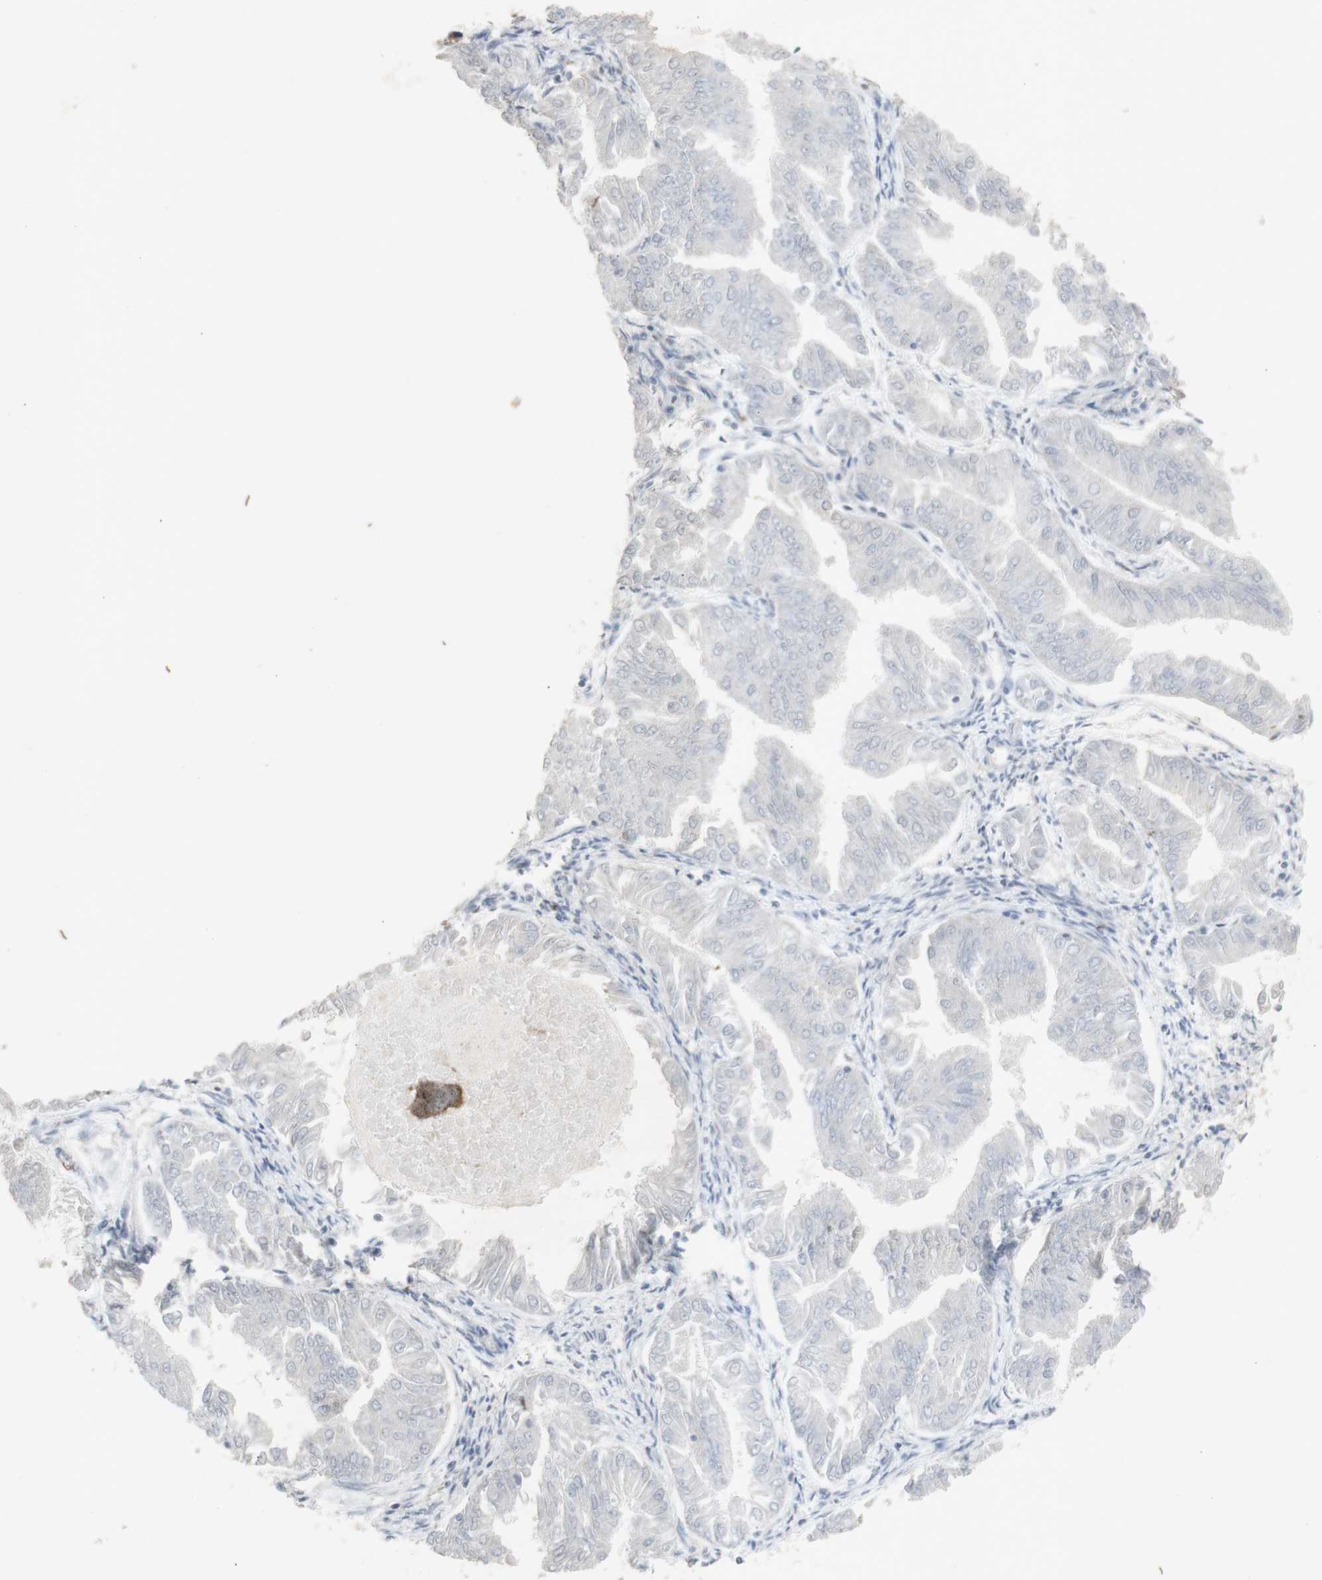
{"staining": {"intensity": "negative", "quantity": "none", "location": "none"}, "tissue": "endometrial cancer", "cell_type": "Tumor cells", "image_type": "cancer", "snomed": [{"axis": "morphology", "description": "Adenocarcinoma, NOS"}, {"axis": "topography", "description": "Endometrium"}], "caption": "Immunohistochemistry (IHC) photomicrograph of endometrial cancer stained for a protein (brown), which displays no expression in tumor cells. (DAB (3,3'-diaminobenzidine) immunohistochemistry (IHC) visualized using brightfield microscopy, high magnification).", "gene": "INS", "patient": {"sex": "female", "age": 53}}